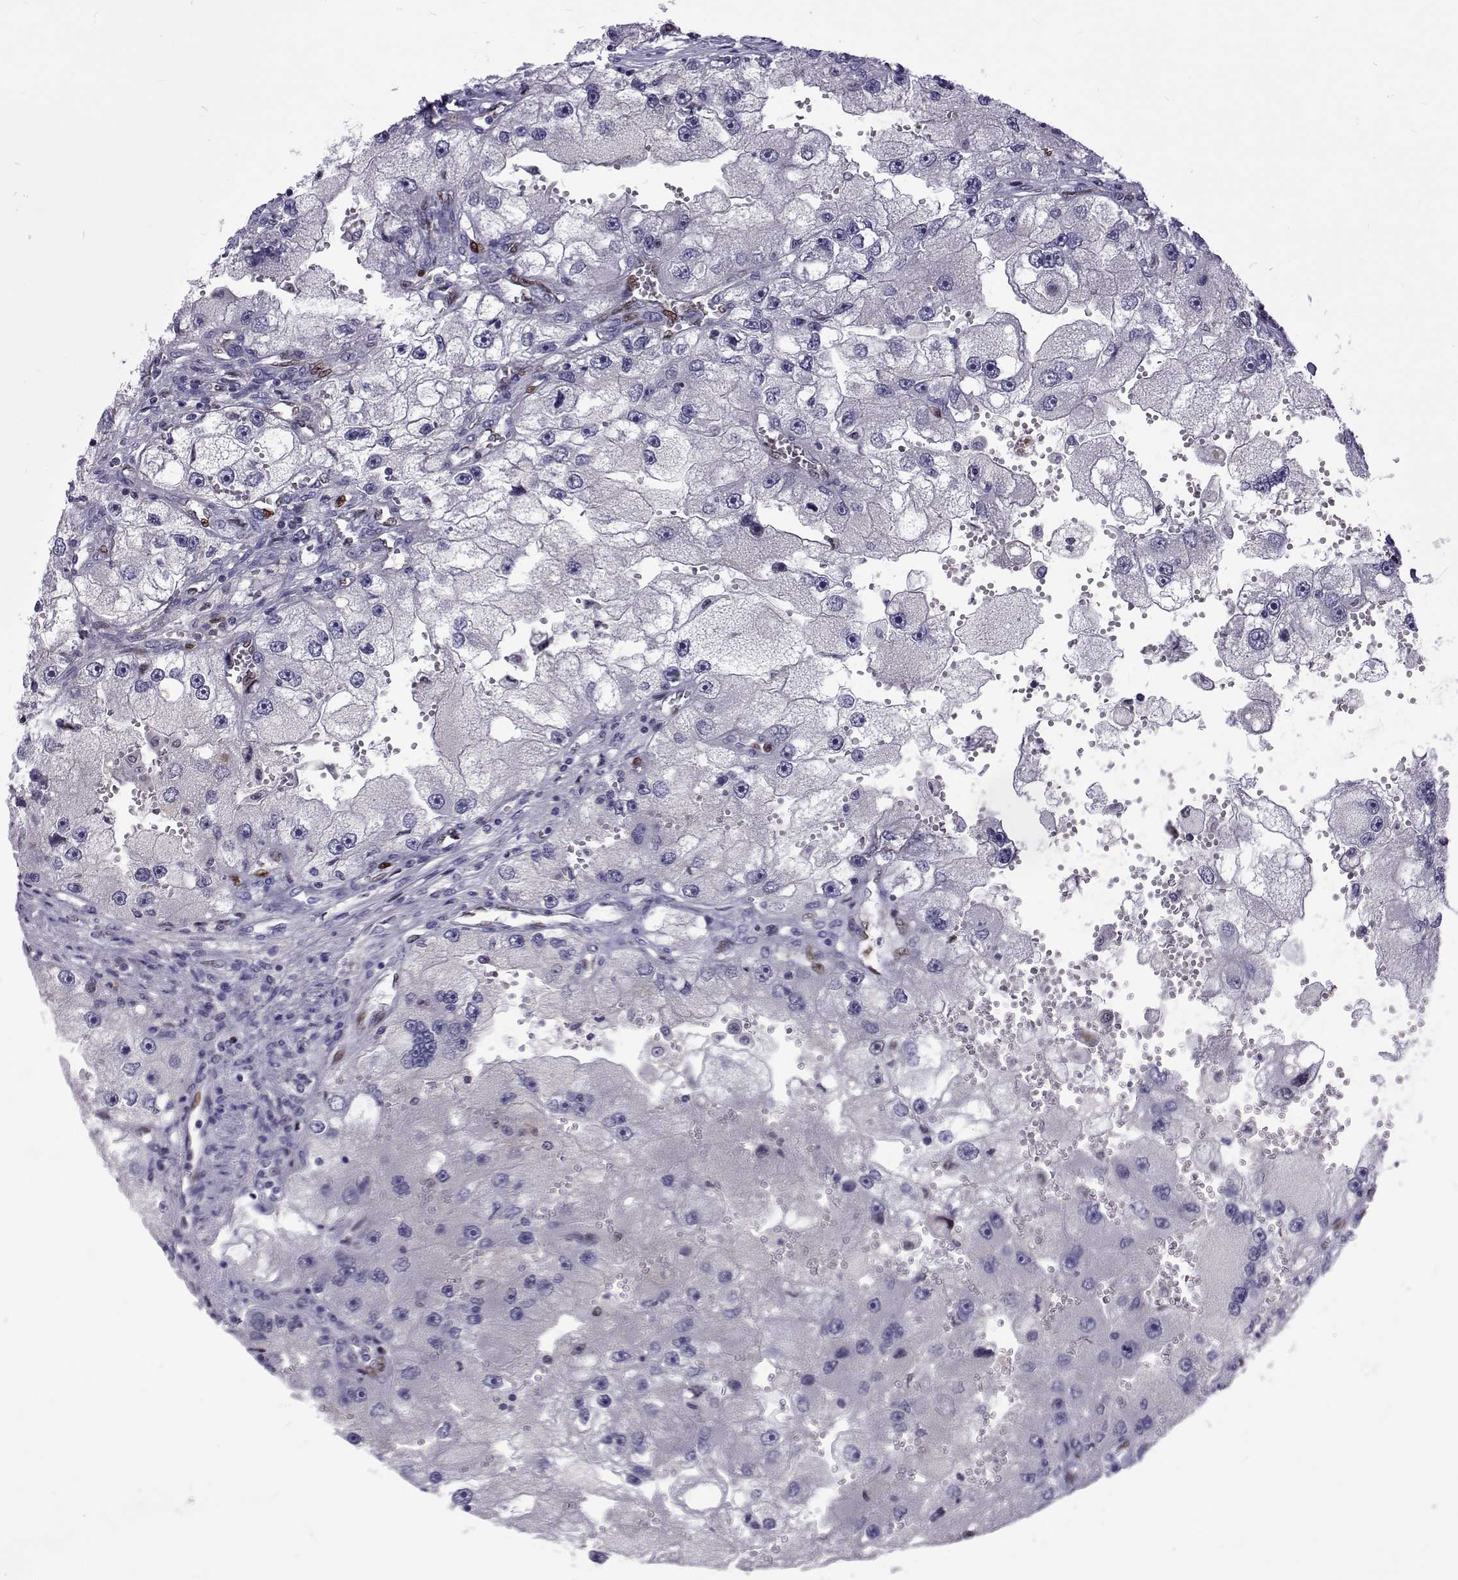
{"staining": {"intensity": "negative", "quantity": "none", "location": "none"}, "tissue": "renal cancer", "cell_type": "Tumor cells", "image_type": "cancer", "snomed": [{"axis": "morphology", "description": "Adenocarcinoma, NOS"}, {"axis": "topography", "description": "Kidney"}], "caption": "An immunohistochemistry histopathology image of renal cancer (adenocarcinoma) is shown. There is no staining in tumor cells of renal cancer (adenocarcinoma).", "gene": "TCF15", "patient": {"sex": "male", "age": 63}}